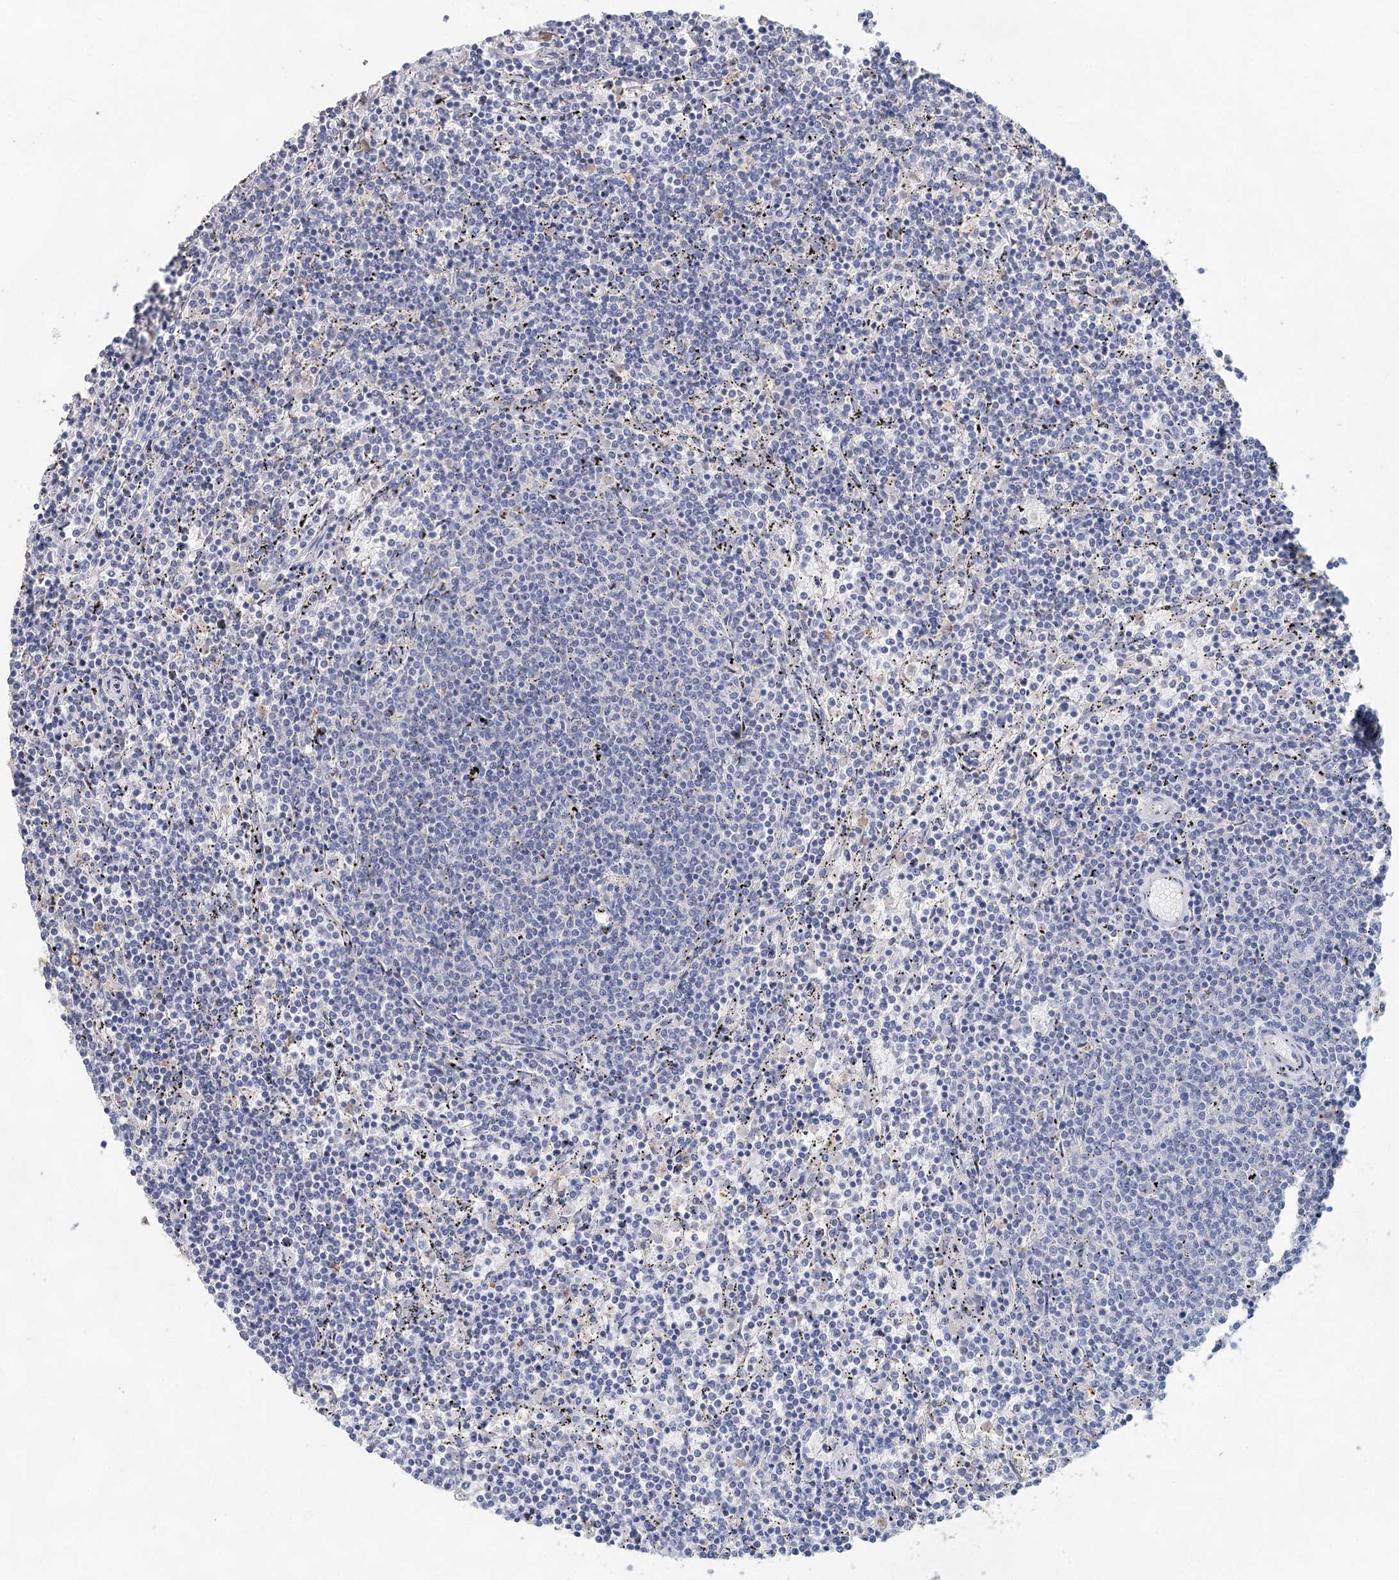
{"staining": {"intensity": "negative", "quantity": "none", "location": "none"}, "tissue": "lymphoma", "cell_type": "Tumor cells", "image_type": "cancer", "snomed": [{"axis": "morphology", "description": "Malignant lymphoma, non-Hodgkin's type, Low grade"}, {"axis": "topography", "description": "Spleen"}], "caption": "A micrograph of malignant lymphoma, non-Hodgkin's type (low-grade) stained for a protein demonstrates no brown staining in tumor cells.", "gene": "MYL6B", "patient": {"sex": "female", "age": 50}}